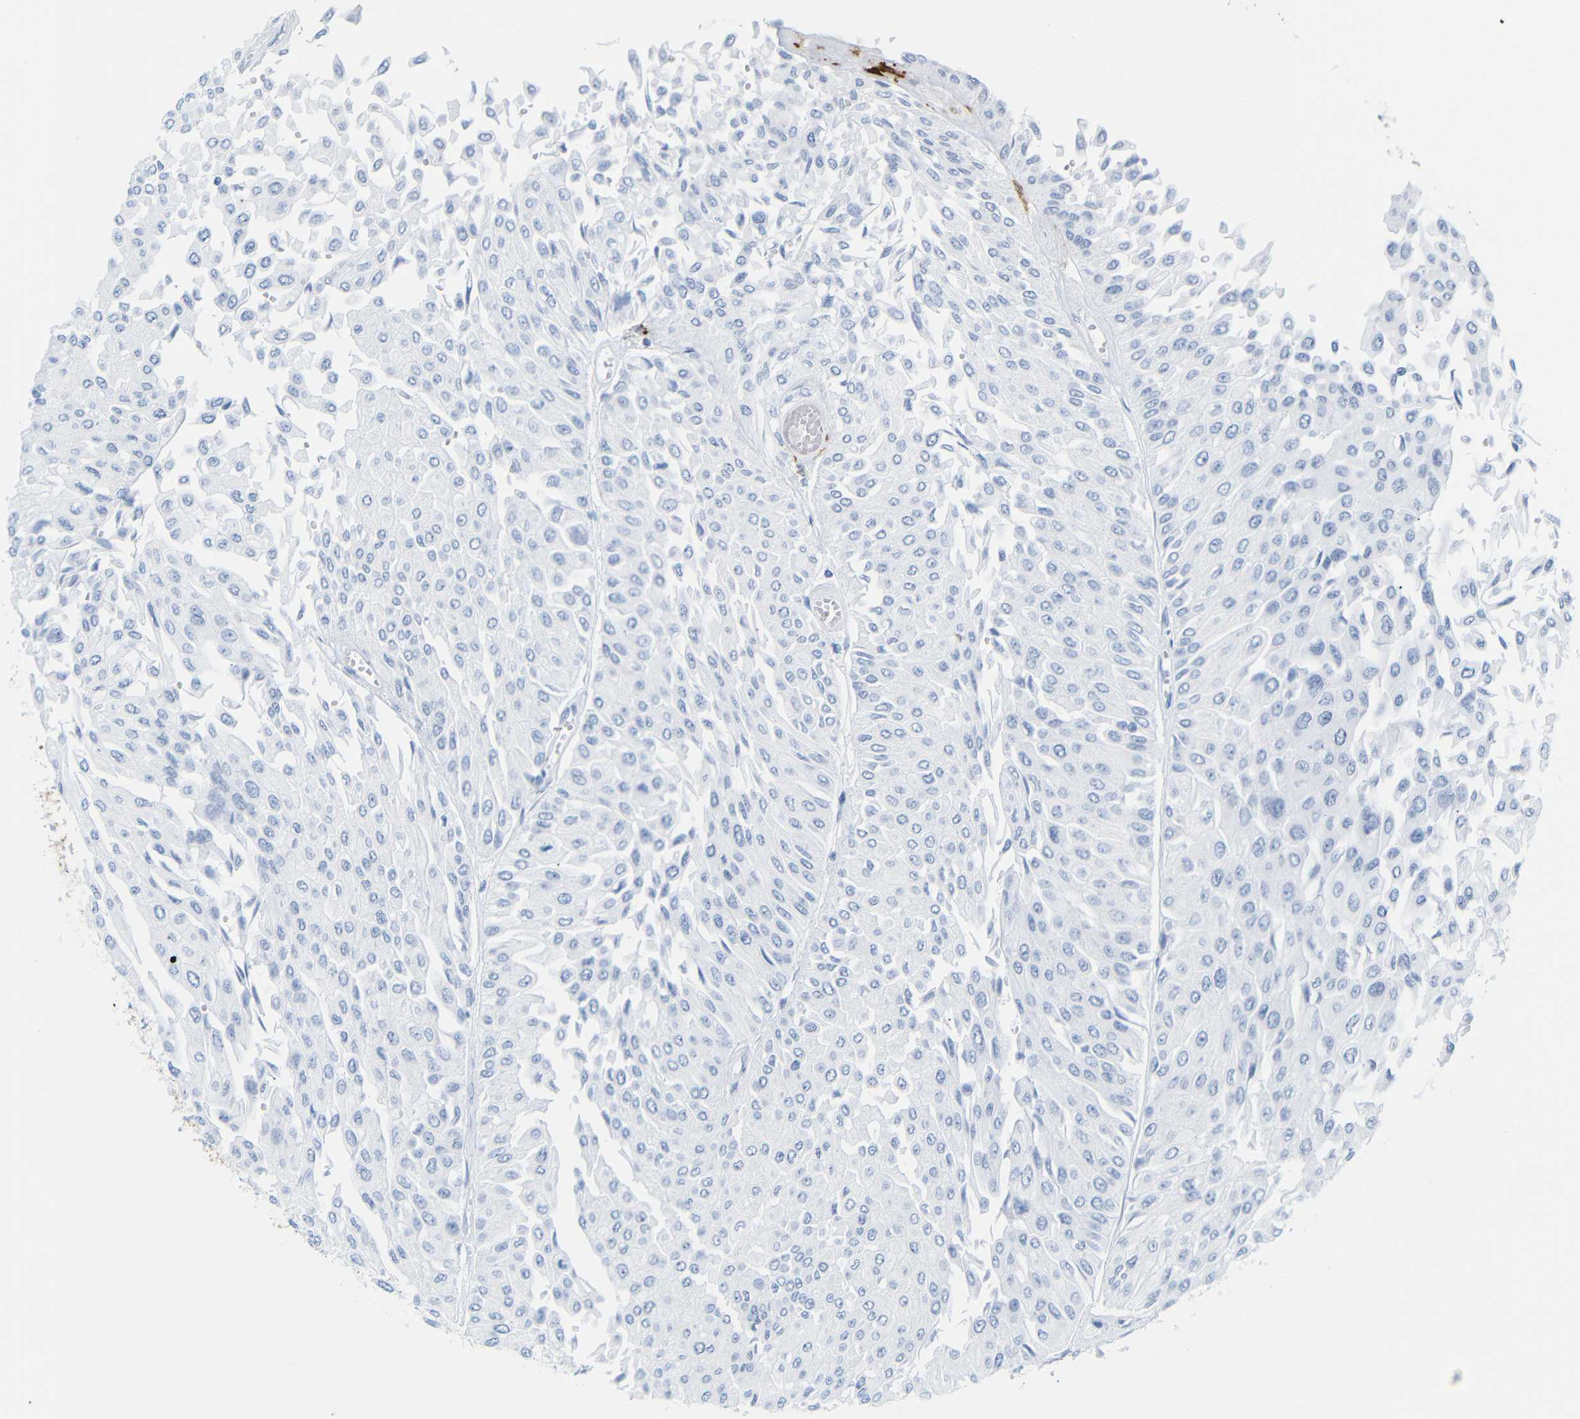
{"staining": {"intensity": "negative", "quantity": "none", "location": "none"}, "tissue": "urothelial cancer", "cell_type": "Tumor cells", "image_type": "cancer", "snomed": [{"axis": "morphology", "description": "Urothelial carcinoma, Low grade"}, {"axis": "topography", "description": "Urinary bladder"}], "caption": "There is no significant positivity in tumor cells of urothelial cancer.", "gene": "MT1A", "patient": {"sex": "male", "age": 67}}